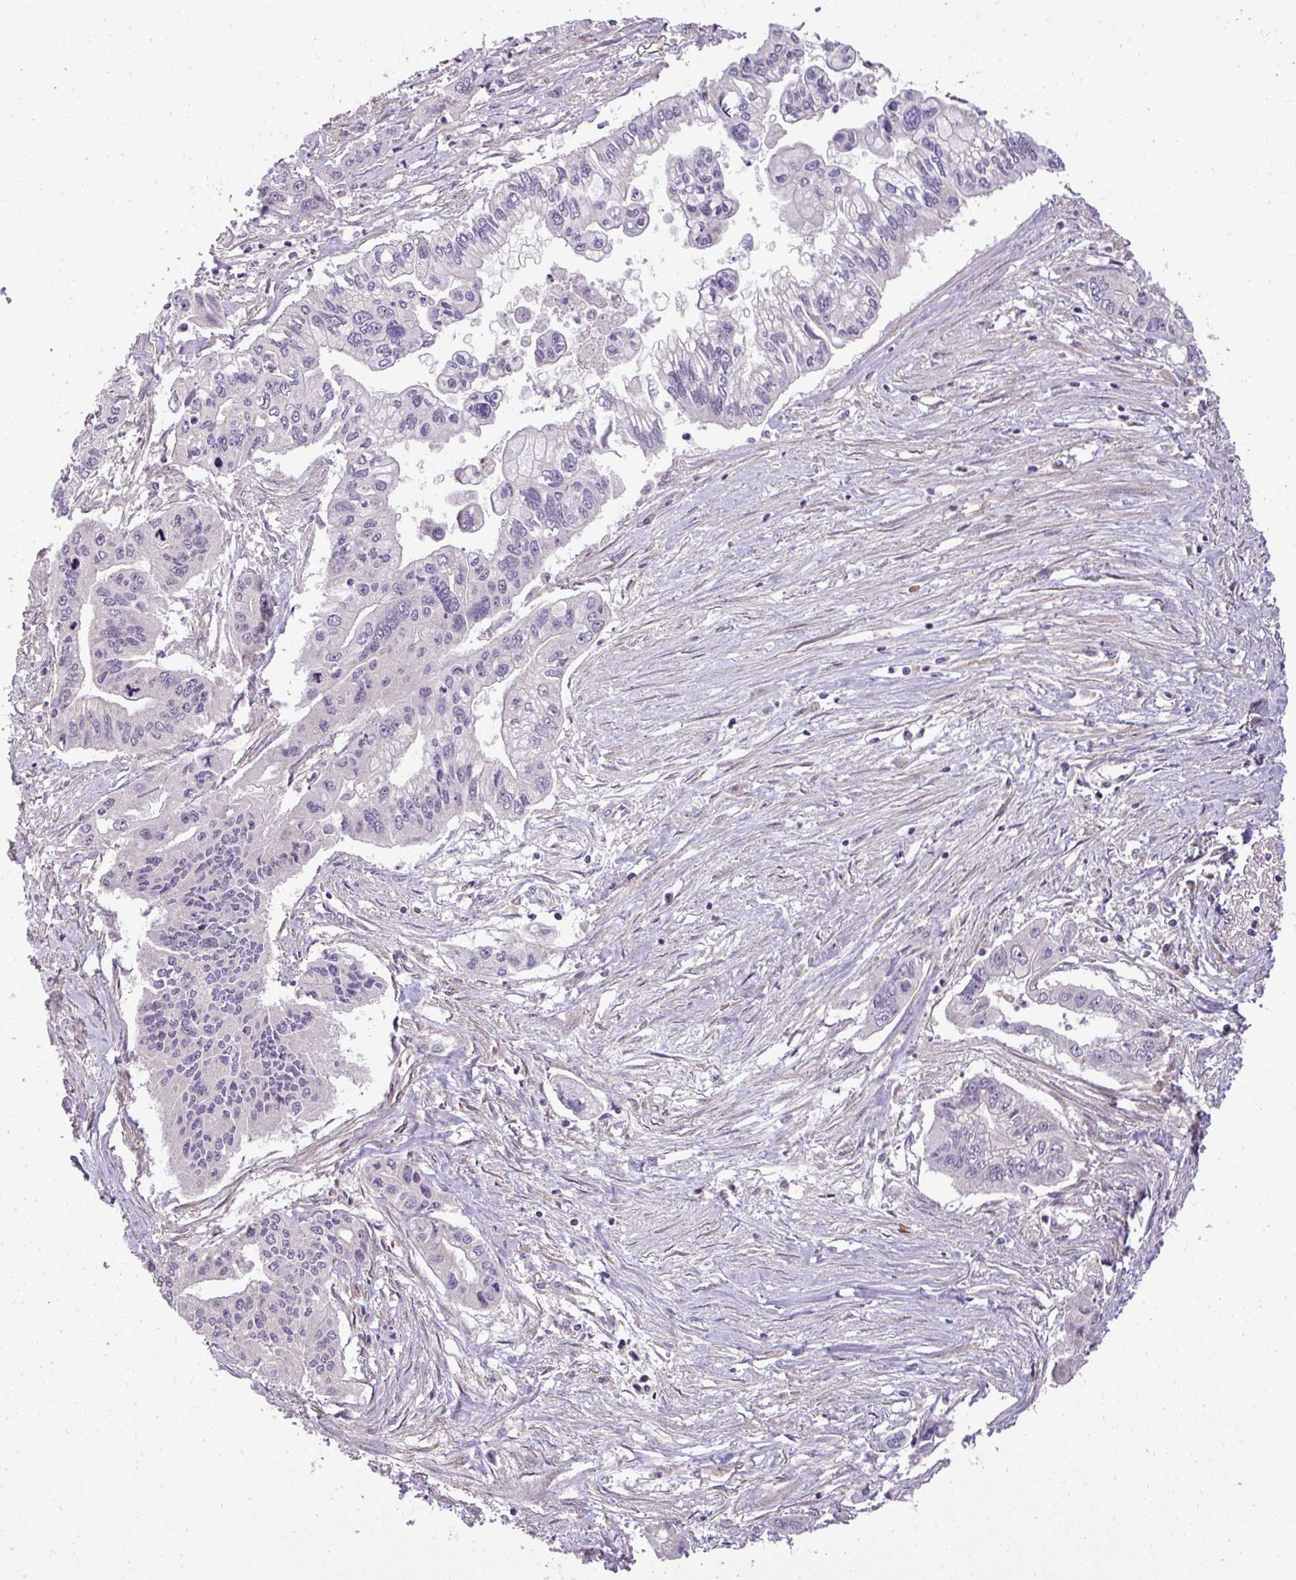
{"staining": {"intensity": "negative", "quantity": "none", "location": "none"}, "tissue": "pancreatic cancer", "cell_type": "Tumor cells", "image_type": "cancer", "snomed": [{"axis": "morphology", "description": "Adenocarcinoma, NOS"}, {"axis": "topography", "description": "Pancreas"}], "caption": "Tumor cells are negative for brown protein staining in adenocarcinoma (pancreatic). (Brightfield microscopy of DAB immunohistochemistry (IHC) at high magnification).", "gene": "TCL1B", "patient": {"sex": "male", "age": 62}}